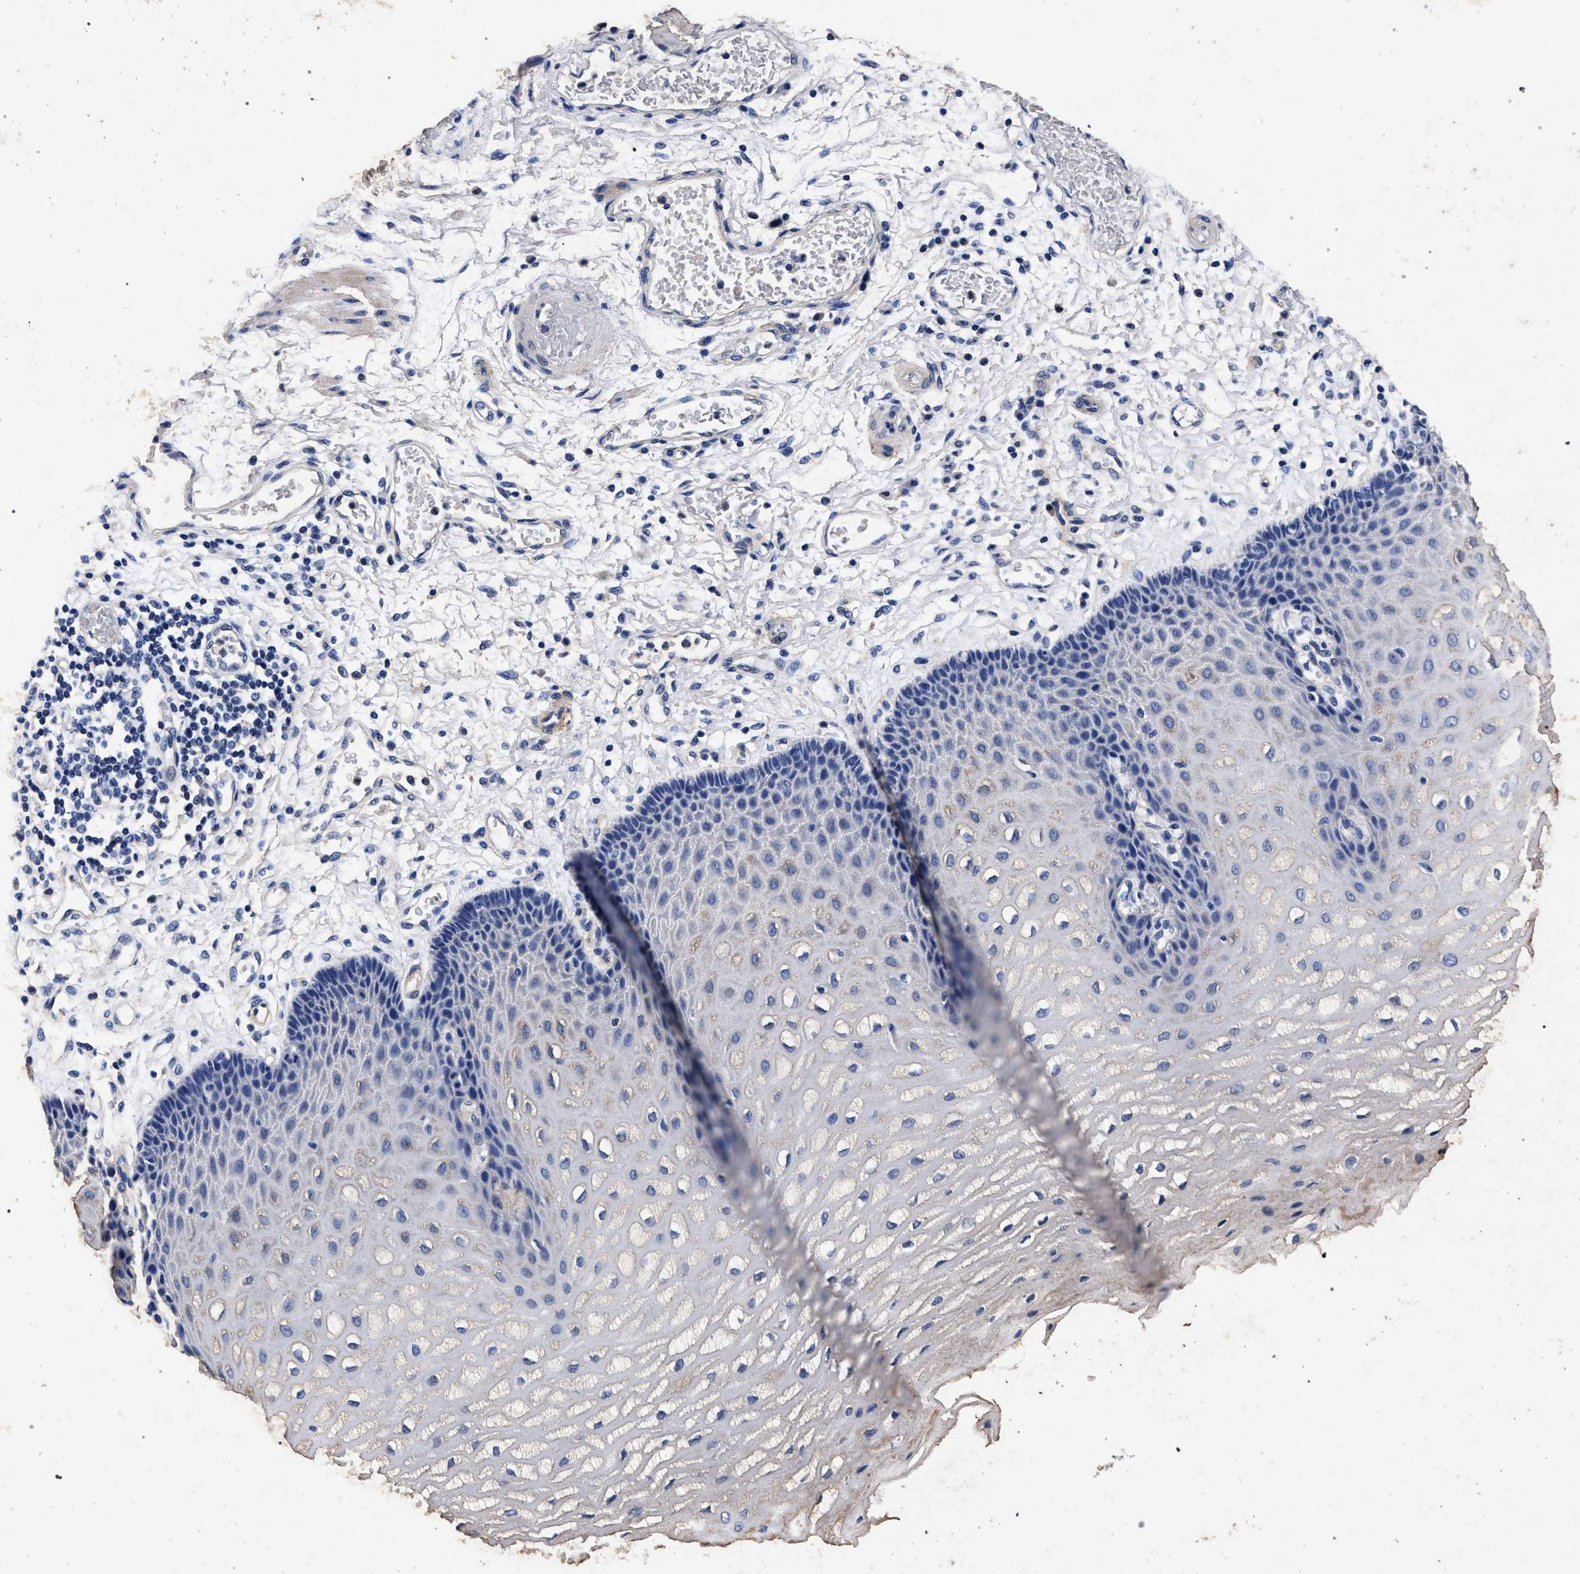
{"staining": {"intensity": "weak", "quantity": "<25%", "location": "cytoplasmic/membranous"}, "tissue": "esophagus", "cell_type": "Squamous epithelial cells", "image_type": "normal", "snomed": [{"axis": "morphology", "description": "Normal tissue, NOS"}, {"axis": "topography", "description": "Esophagus"}], "caption": "Immunohistochemistry (IHC) of normal human esophagus reveals no positivity in squamous epithelial cells. (Brightfield microscopy of DAB immunohistochemistry (IHC) at high magnification).", "gene": "ATP1A2", "patient": {"sex": "male", "age": 54}}